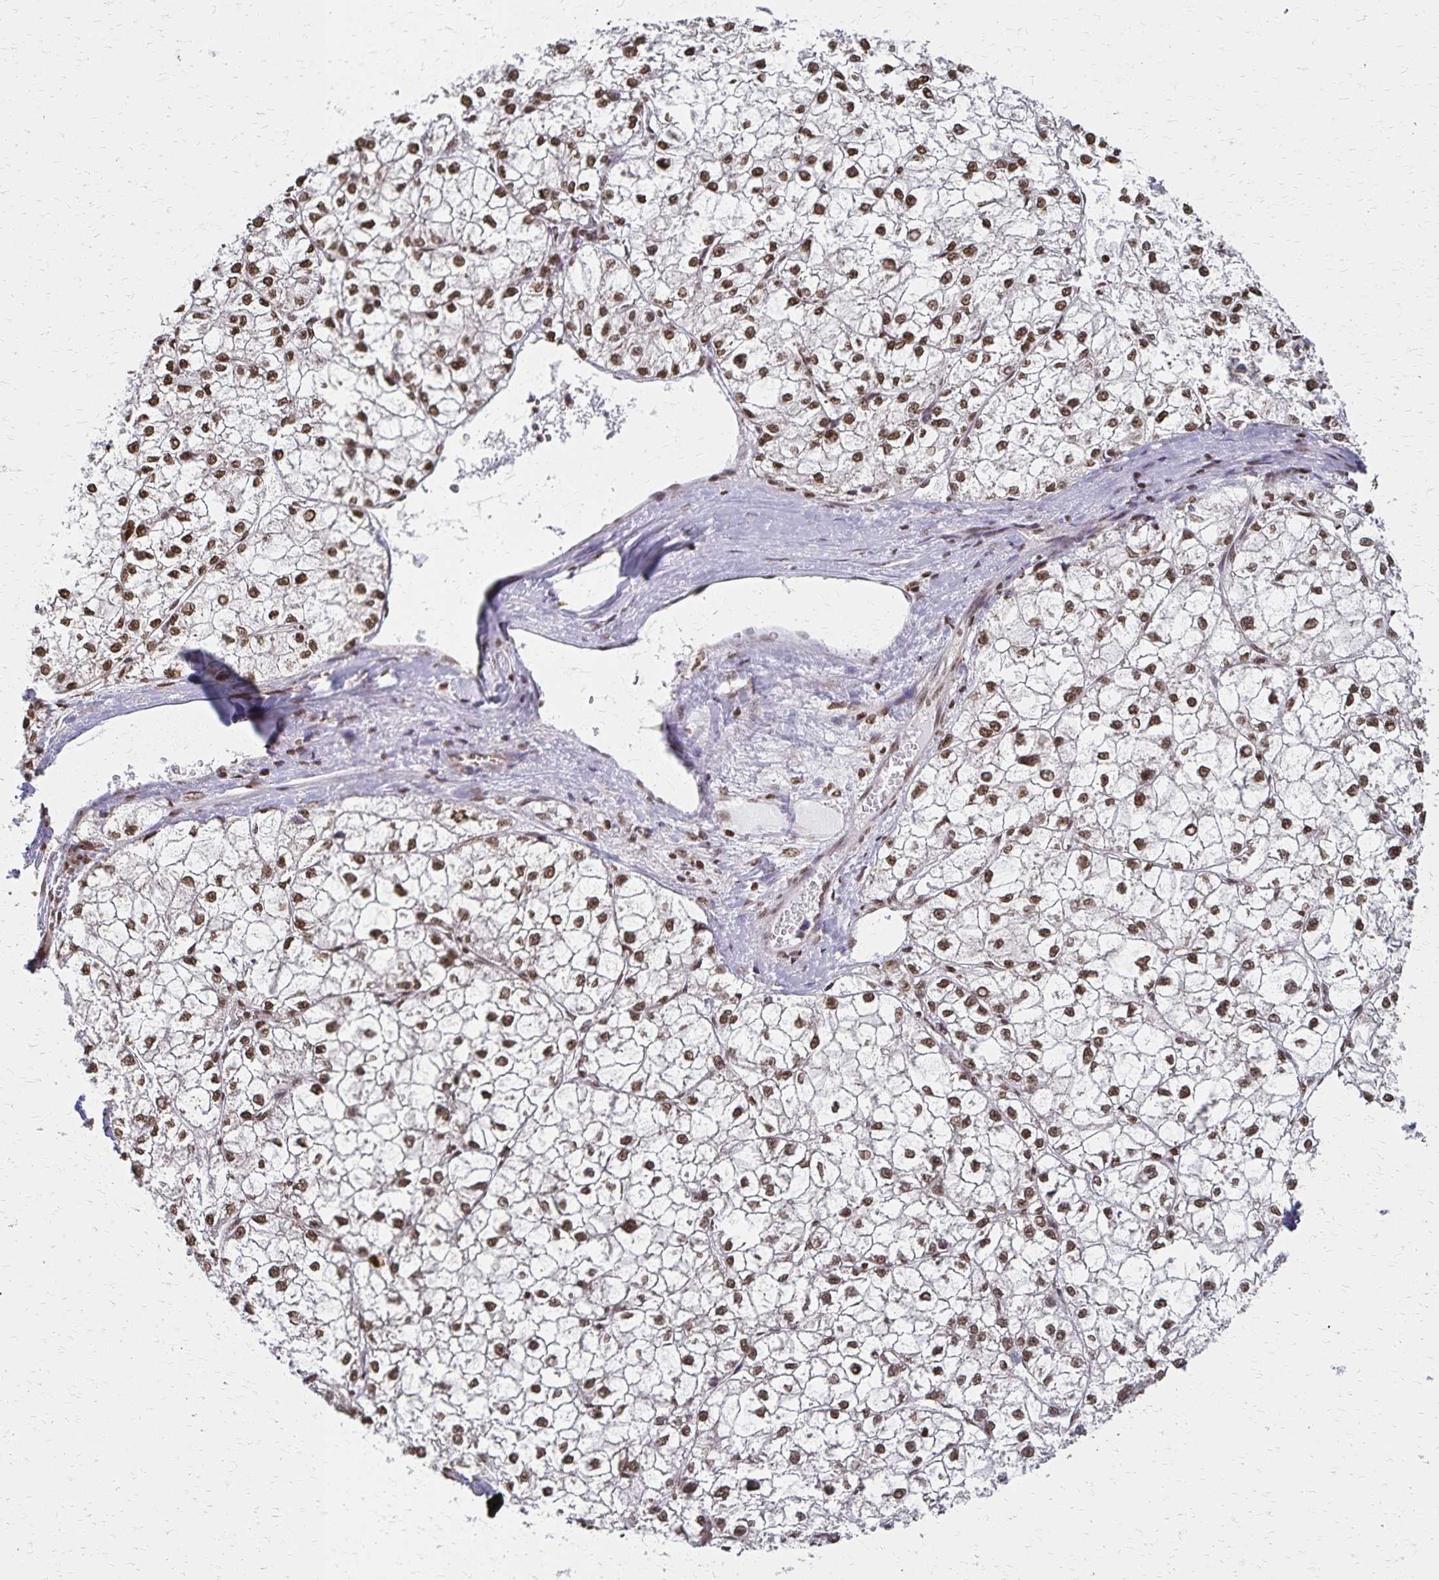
{"staining": {"intensity": "moderate", "quantity": ">75%", "location": "nuclear"}, "tissue": "liver cancer", "cell_type": "Tumor cells", "image_type": "cancer", "snomed": [{"axis": "morphology", "description": "Carcinoma, Hepatocellular, NOS"}, {"axis": "topography", "description": "Liver"}], "caption": "Hepatocellular carcinoma (liver) stained for a protein reveals moderate nuclear positivity in tumor cells.", "gene": "HOXA9", "patient": {"sex": "female", "age": 43}}